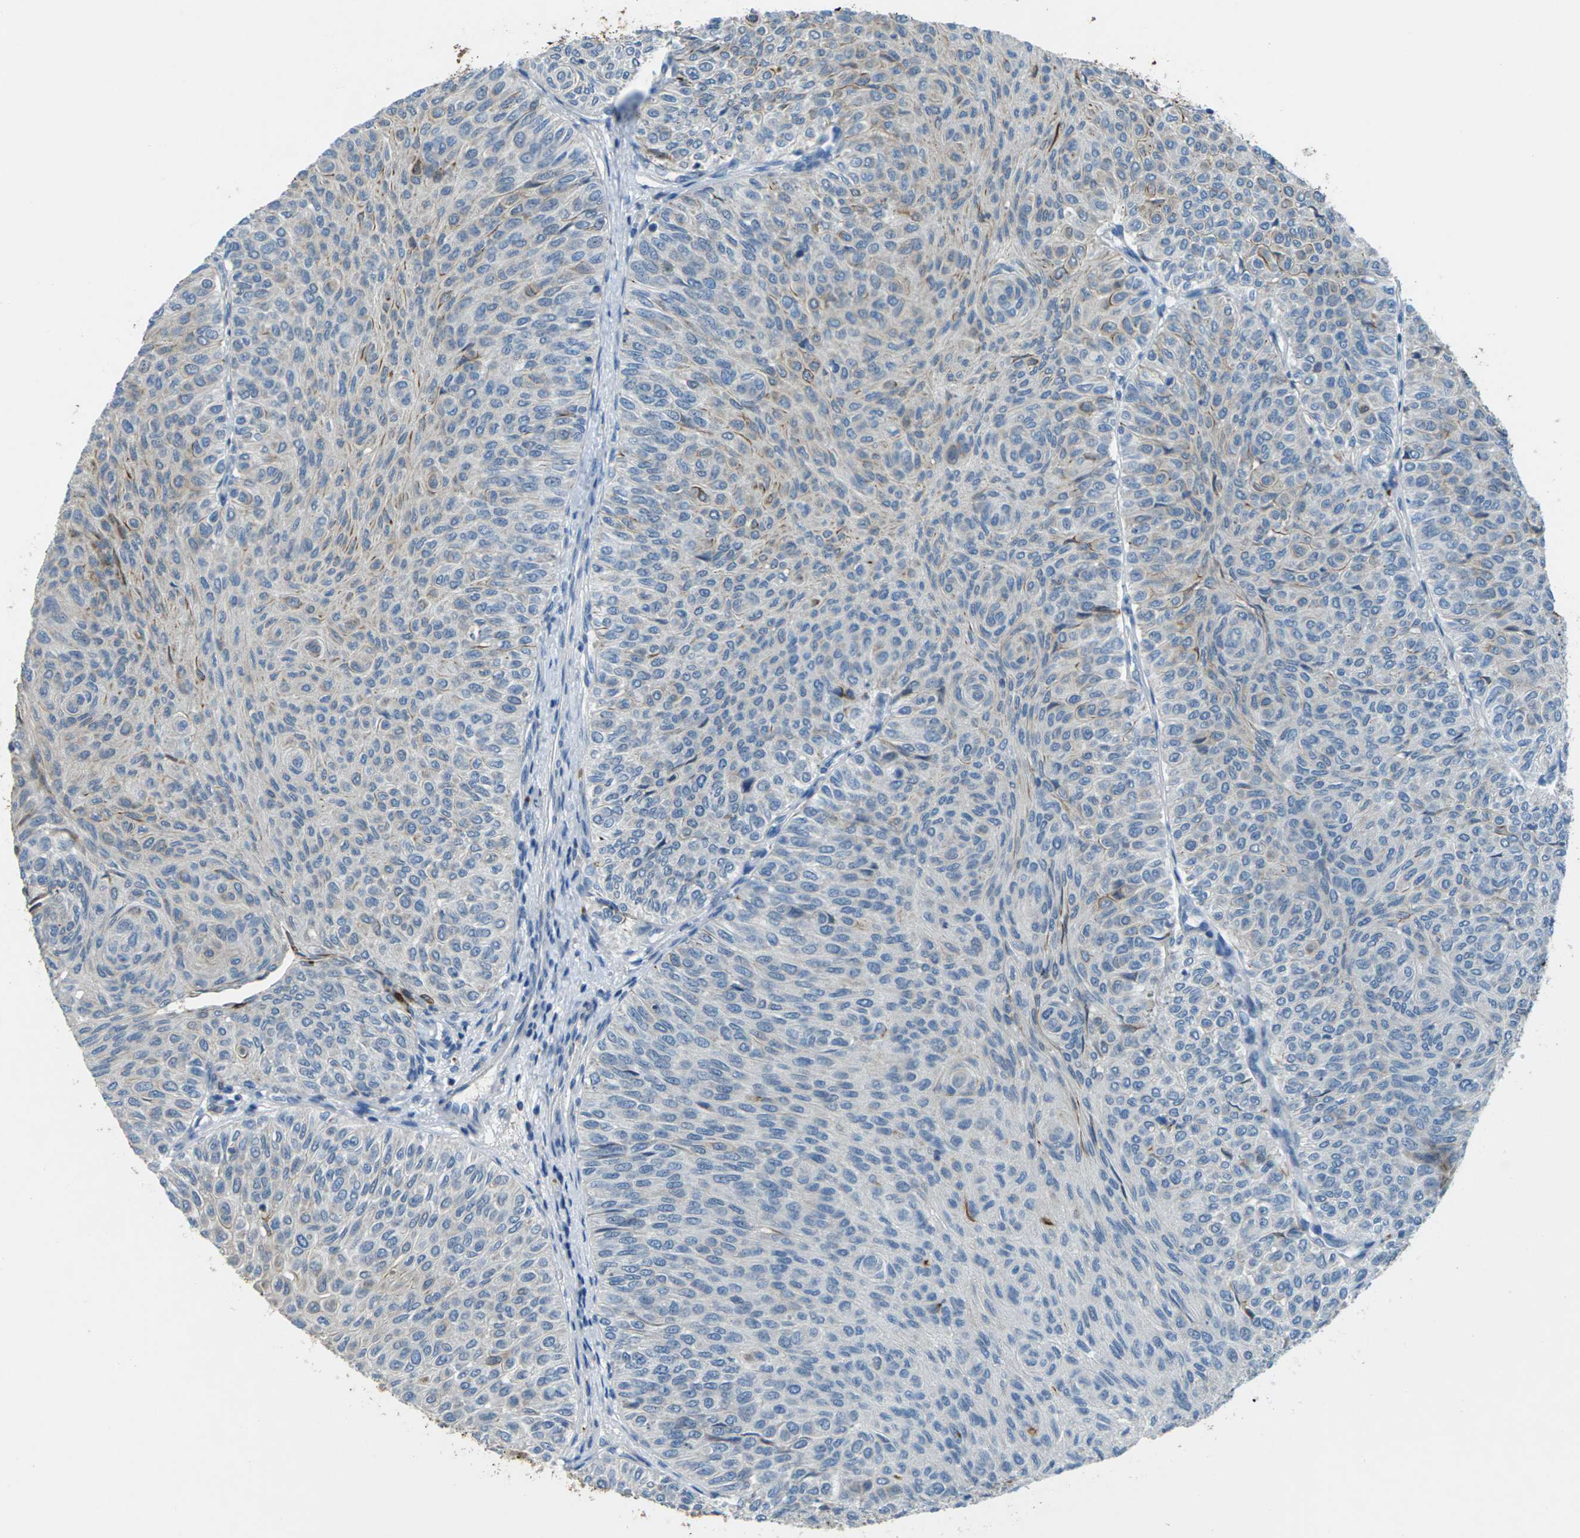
{"staining": {"intensity": "moderate", "quantity": "<25%", "location": "cytoplasmic/membranous"}, "tissue": "urothelial cancer", "cell_type": "Tumor cells", "image_type": "cancer", "snomed": [{"axis": "morphology", "description": "Urothelial carcinoma, Low grade"}, {"axis": "topography", "description": "Urinary bladder"}], "caption": "IHC micrograph of low-grade urothelial carcinoma stained for a protein (brown), which demonstrates low levels of moderate cytoplasmic/membranous staining in about <25% of tumor cells.", "gene": "SIGLEC14", "patient": {"sex": "male", "age": 78}}